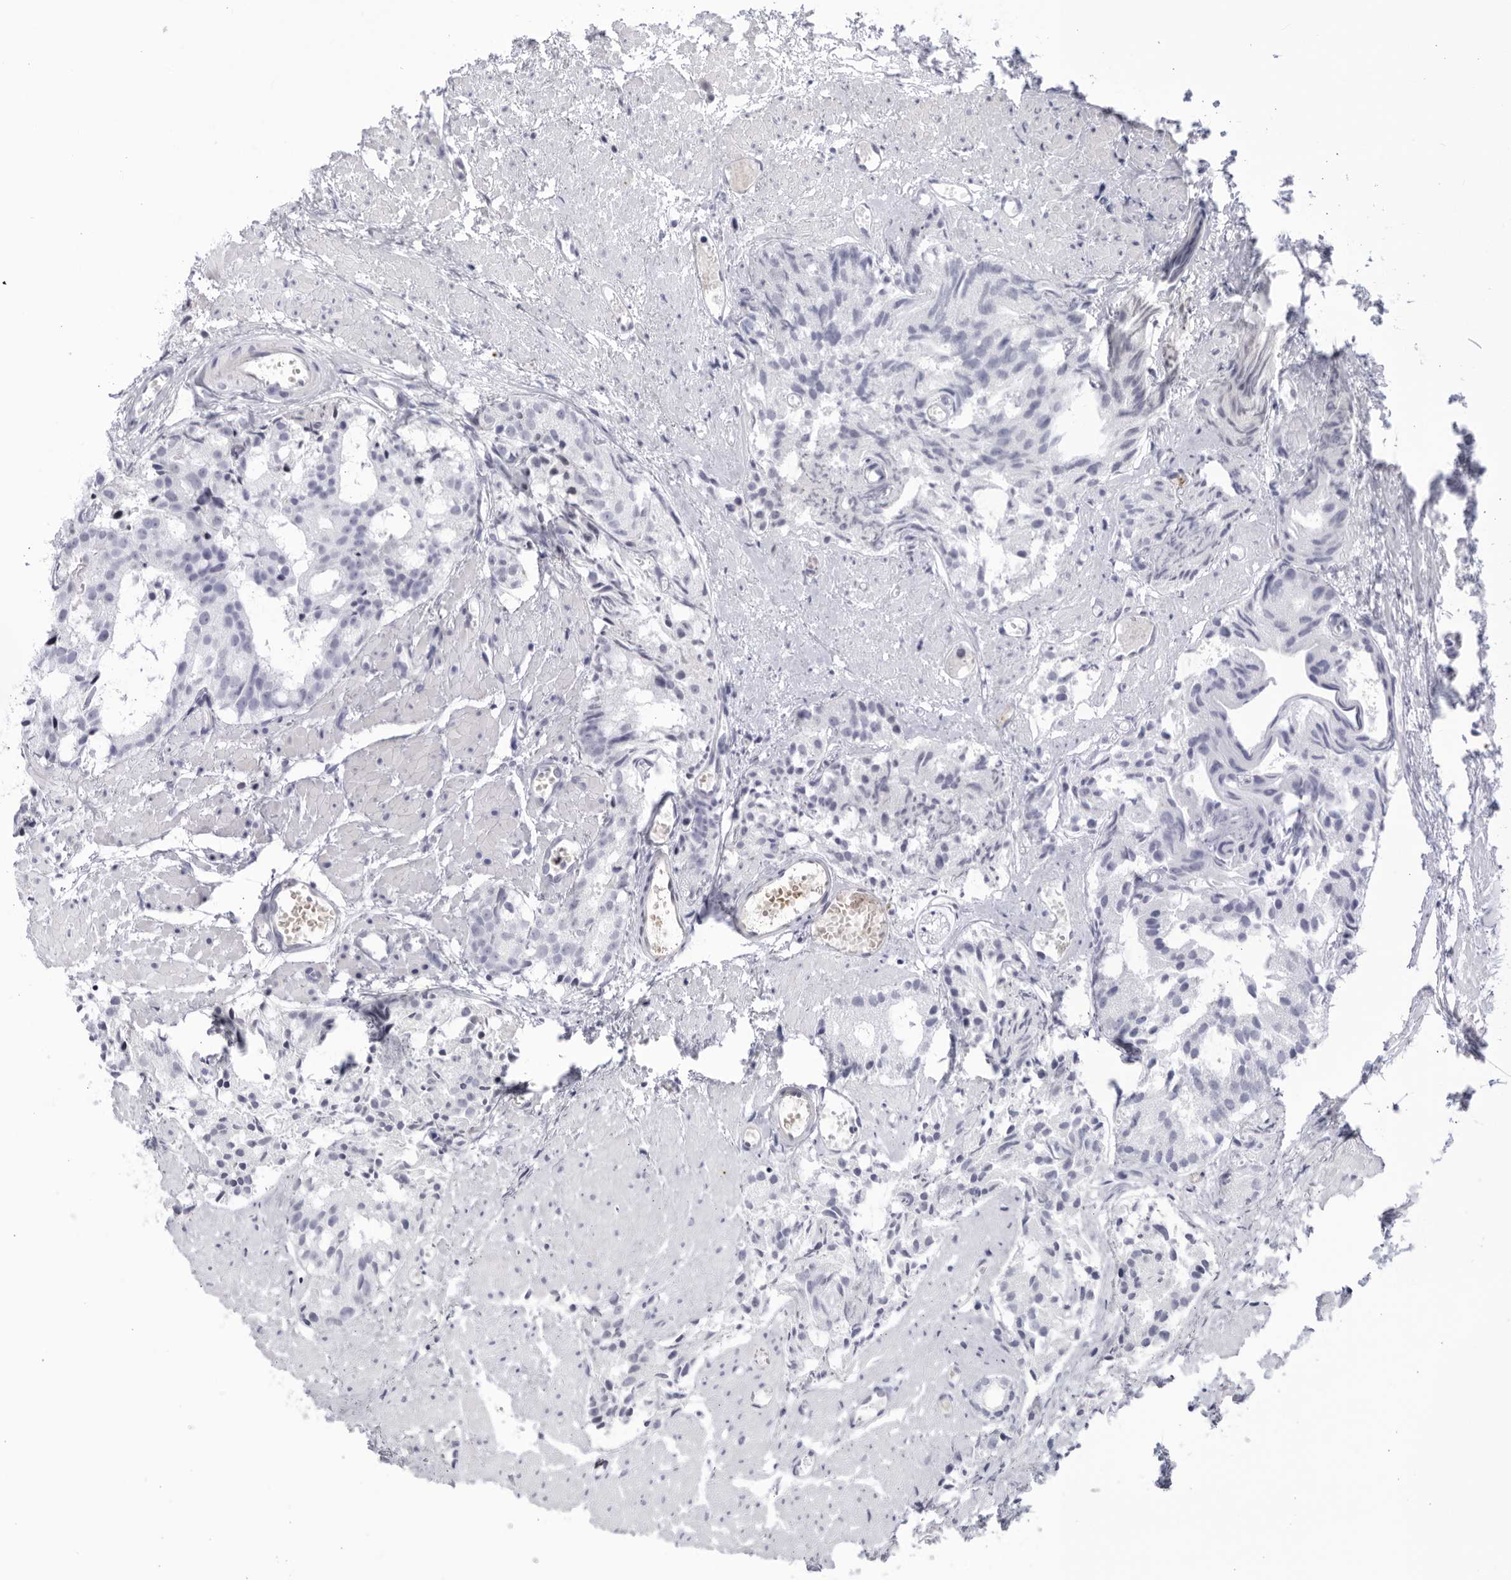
{"staining": {"intensity": "negative", "quantity": "none", "location": "none"}, "tissue": "prostate cancer", "cell_type": "Tumor cells", "image_type": "cancer", "snomed": [{"axis": "morphology", "description": "Adenocarcinoma, Low grade"}, {"axis": "topography", "description": "Prostate"}], "caption": "This is an IHC photomicrograph of human prostate adenocarcinoma (low-grade). There is no staining in tumor cells.", "gene": "CNBD1", "patient": {"sex": "male", "age": 88}}